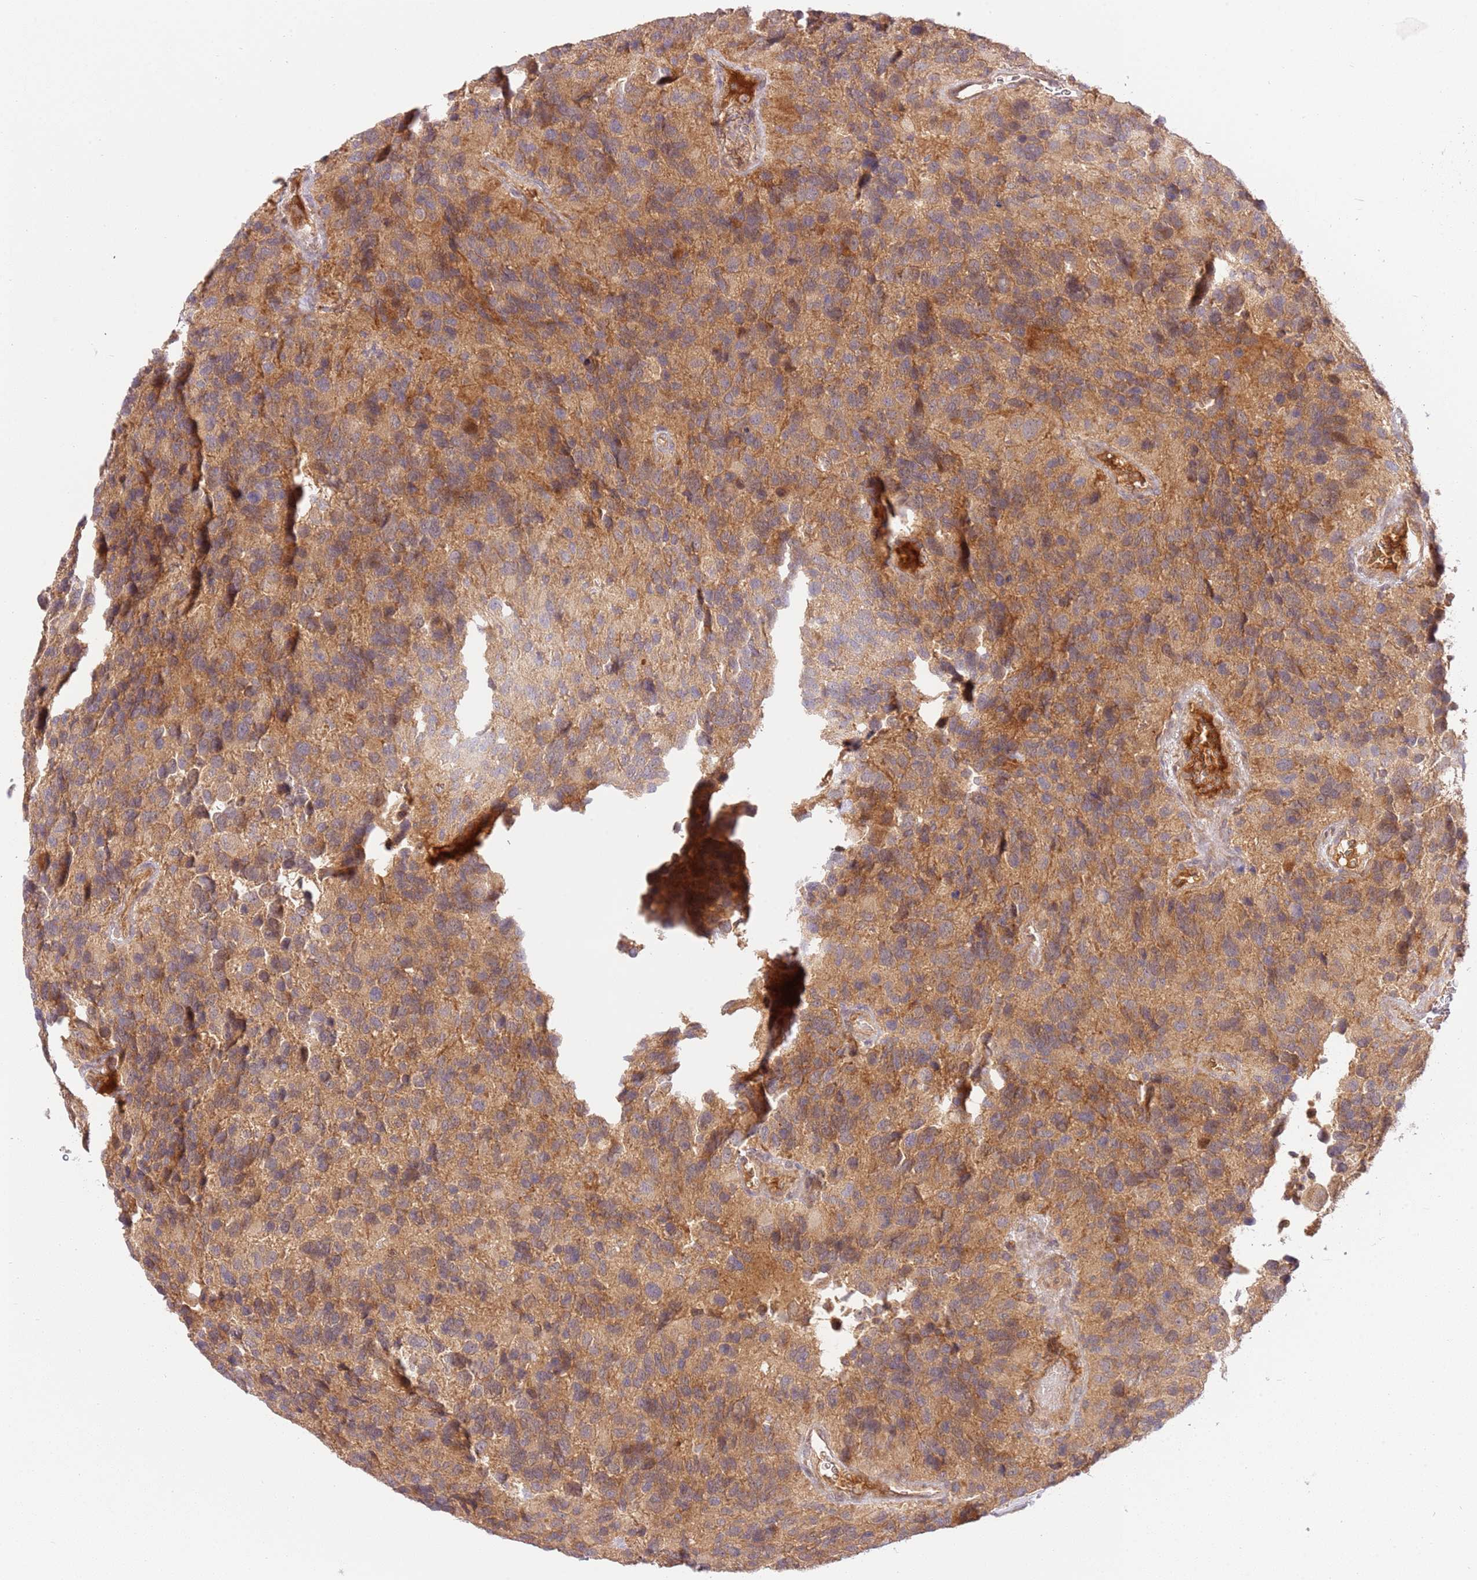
{"staining": {"intensity": "moderate", "quantity": ">75%", "location": "cytoplasmic/membranous"}, "tissue": "glioma", "cell_type": "Tumor cells", "image_type": "cancer", "snomed": [{"axis": "morphology", "description": "Glioma, malignant, High grade"}, {"axis": "topography", "description": "Brain"}], "caption": "Immunohistochemical staining of glioma exhibits medium levels of moderate cytoplasmic/membranous protein staining in about >75% of tumor cells.", "gene": "C8G", "patient": {"sex": "male", "age": 77}}